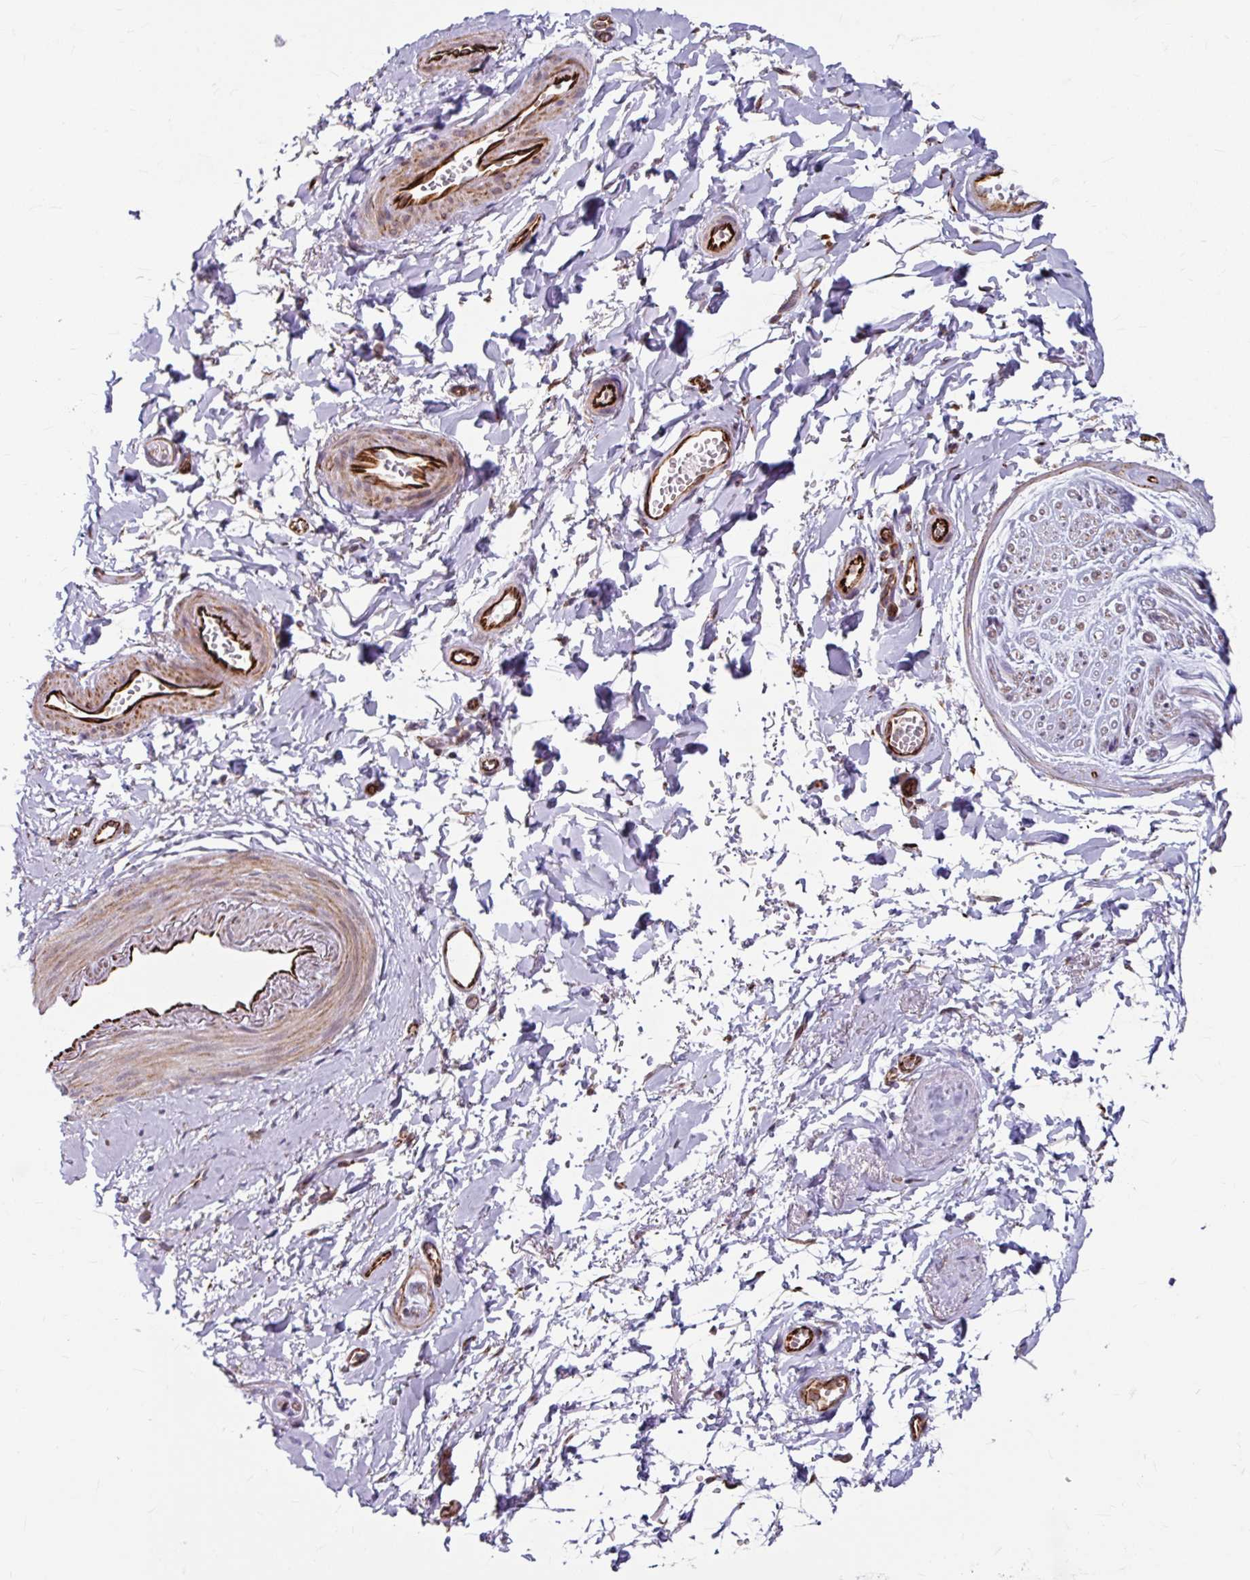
{"staining": {"intensity": "moderate", "quantity": "<25%", "location": "cytoplasmic/membranous"}, "tissue": "soft tissue", "cell_type": "Fibroblasts", "image_type": "normal", "snomed": [{"axis": "morphology", "description": "Normal tissue, NOS"}, {"axis": "topography", "description": "Vulva"}, {"axis": "topography", "description": "Vagina"}, {"axis": "topography", "description": "Peripheral nerve tissue"}], "caption": "High-magnification brightfield microscopy of unremarkable soft tissue stained with DAB (3,3'-diaminobenzidine) (brown) and counterstained with hematoxylin (blue). fibroblasts exhibit moderate cytoplasmic/membranous staining is present in approximately<25% of cells. Using DAB (brown) and hematoxylin (blue) stains, captured at high magnification using brightfield microscopy.", "gene": "DAAM2", "patient": {"sex": "female", "age": 66}}